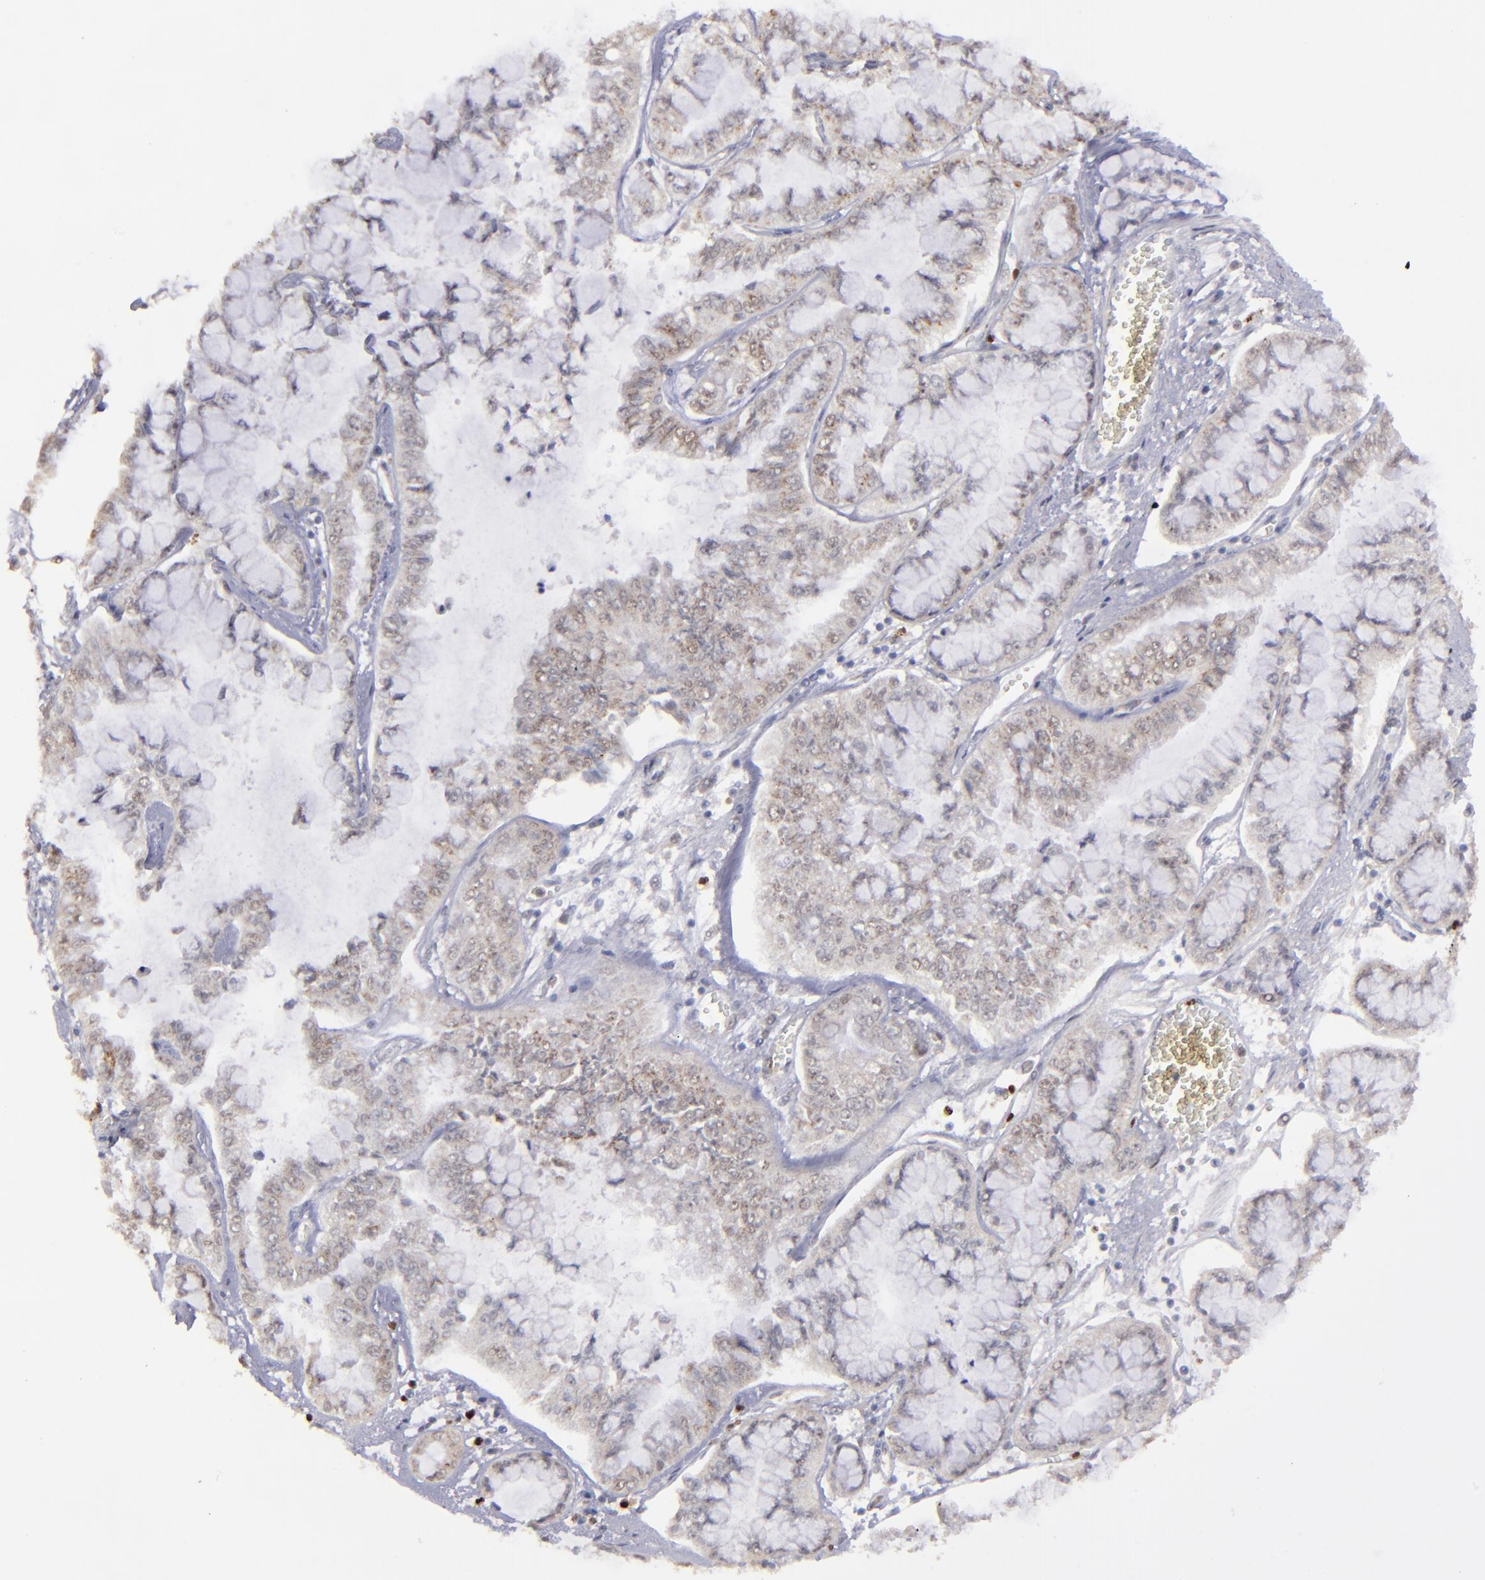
{"staining": {"intensity": "weak", "quantity": "25%-75%", "location": "cytoplasmic/membranous"}, "tissue": "liver cancer", "cell_type": "Tumor cells", "image_type": "cancer", "snomed": [{"axis": "morphology", "description": "Cholangiocarcinoma"}, {"axis": "topography", "description": "Liver"}], "caption": "This is an image of immunohistochemistry (IHC) staining of liver cancer (cholangiocarcinoma), which shows weak expression in the cytoplasmic/membranous of tumor cells.", "gene": "RREB1", "patient": {"sex": "female", "age": 79}}